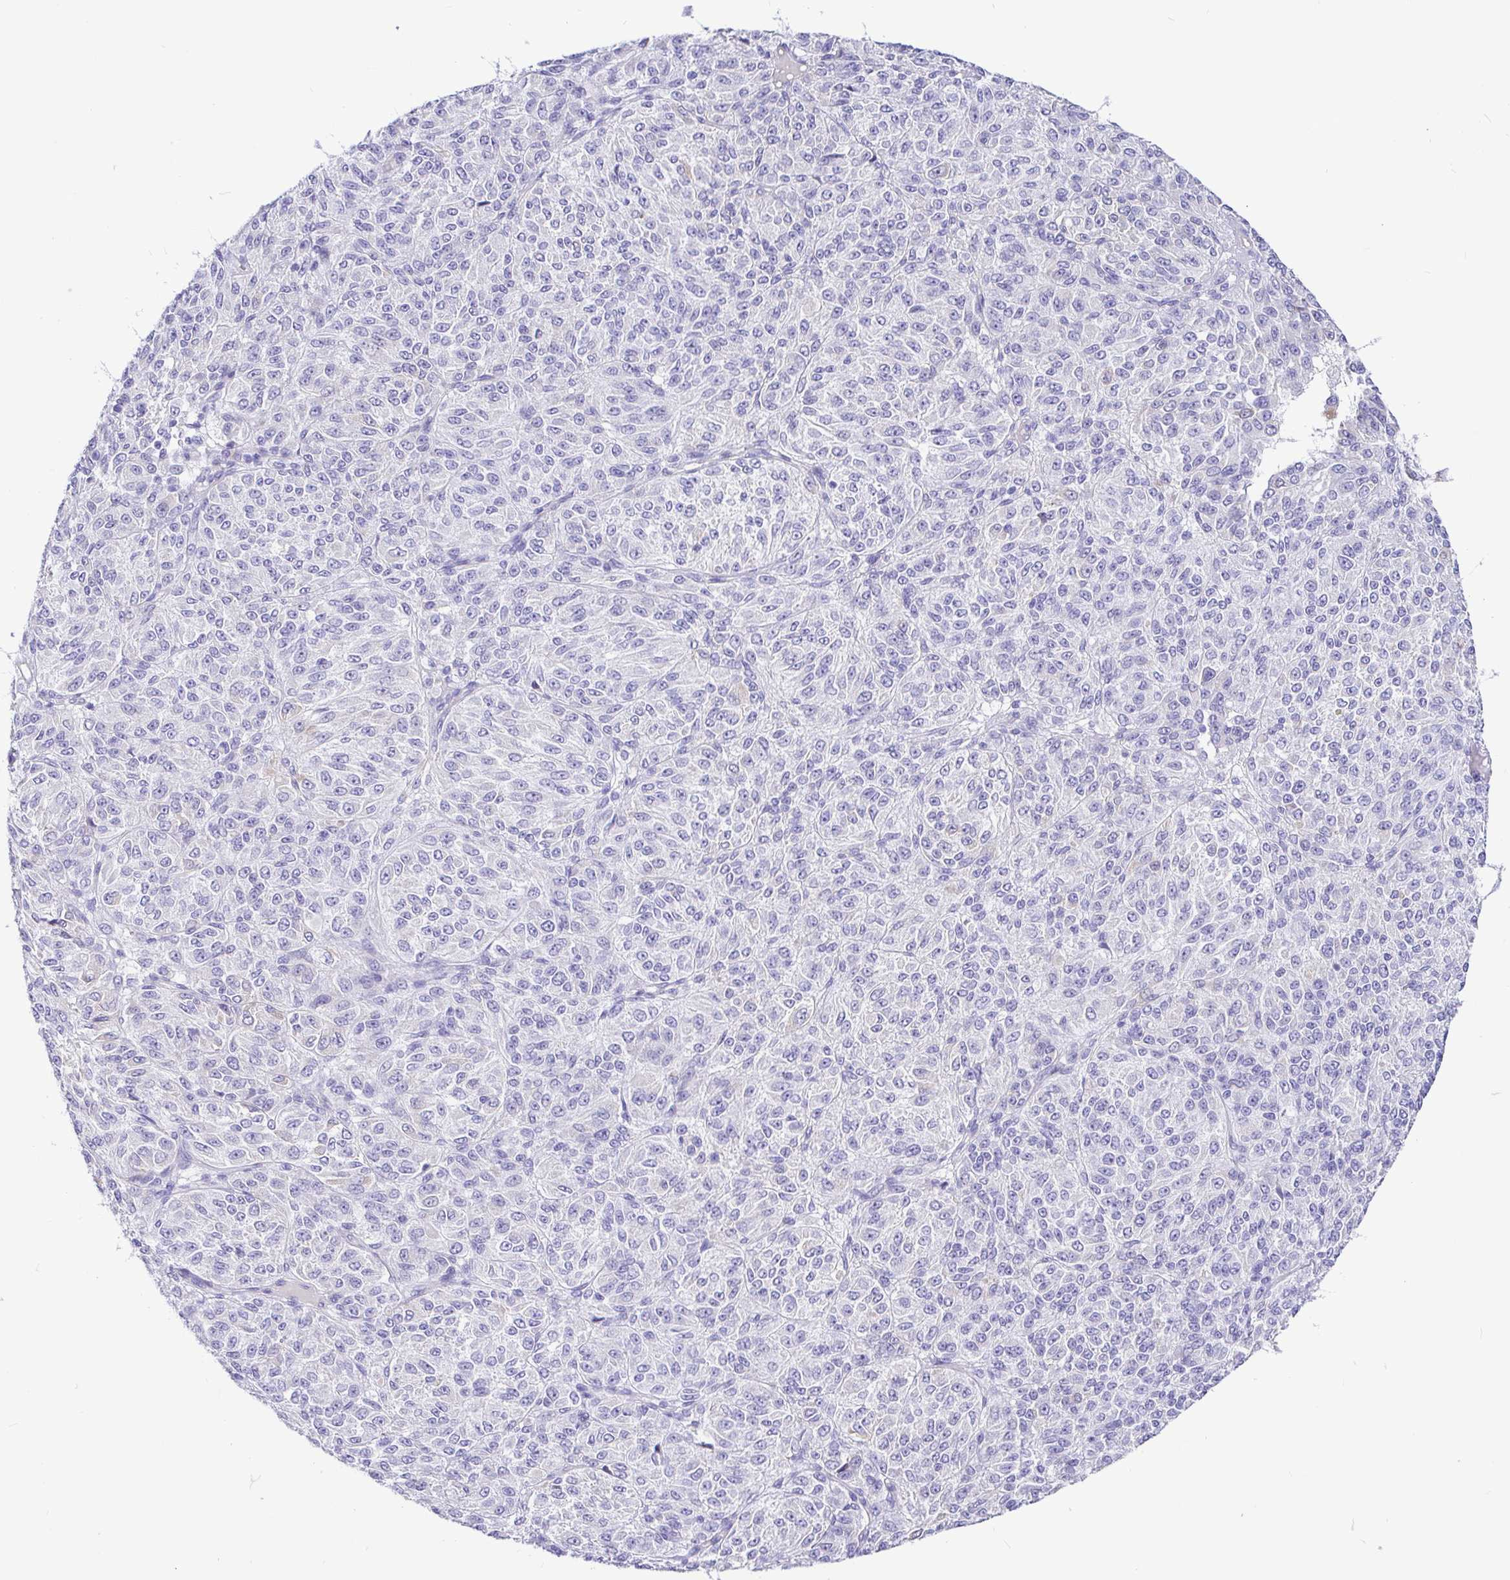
{"staining": {"intensity": "negative", "quantity": "none", "location": "none"}, "tissue": "melanoma", "cell_type": "Tumor cells", "image_type": "cancer", "snomed": [{"axis": "morphology", "description": "Malignant melanoma, Metastatic site"}, {"axis": "topography", "description": "Brain"}], "caption": "Tumor cells are negative for brown protein staining in malignant melanoma (metastatic site).", "gene": "CCDC62", "patient": {"sex": "female", "age": 56}}